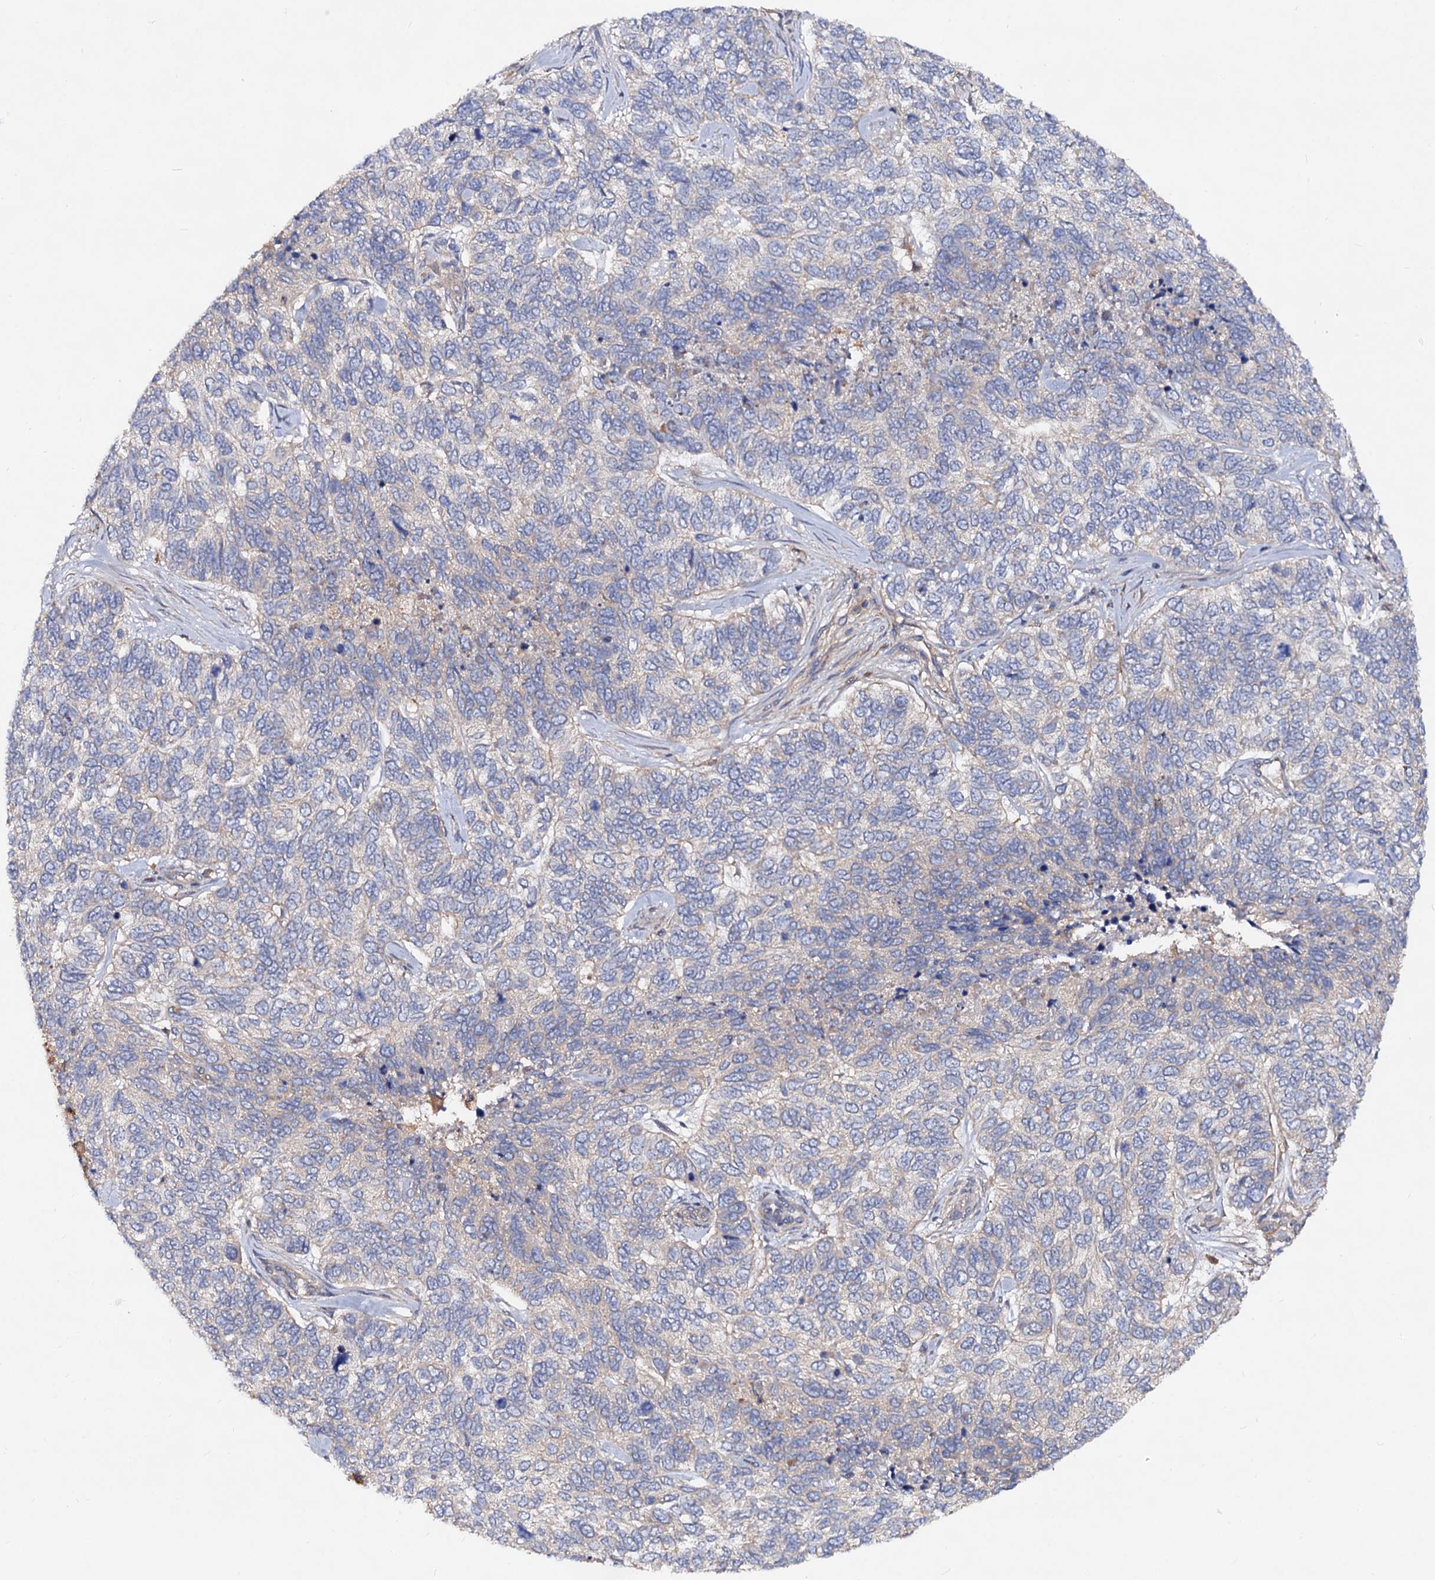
{"staining": {"intensity": "negative", "quantity": "none", "location": "none"}, "tissue": "skin cancer", "cell_type": "Tumor cells", "image_type": "cancer", "snomed": [{"axis": "morphology", "description": "Basal cell carcinoma"}, {"axis": "topography", "description": "Skin"}], "caption": "Histopathology image shows no significant protein staining in tumor cells of basal cell carcinoma (skin). (Immunohistochemistry, brightfield microscopy, high magnification).", "gene": "VPS29", "patient": {"sex": "female", "age": 65}}